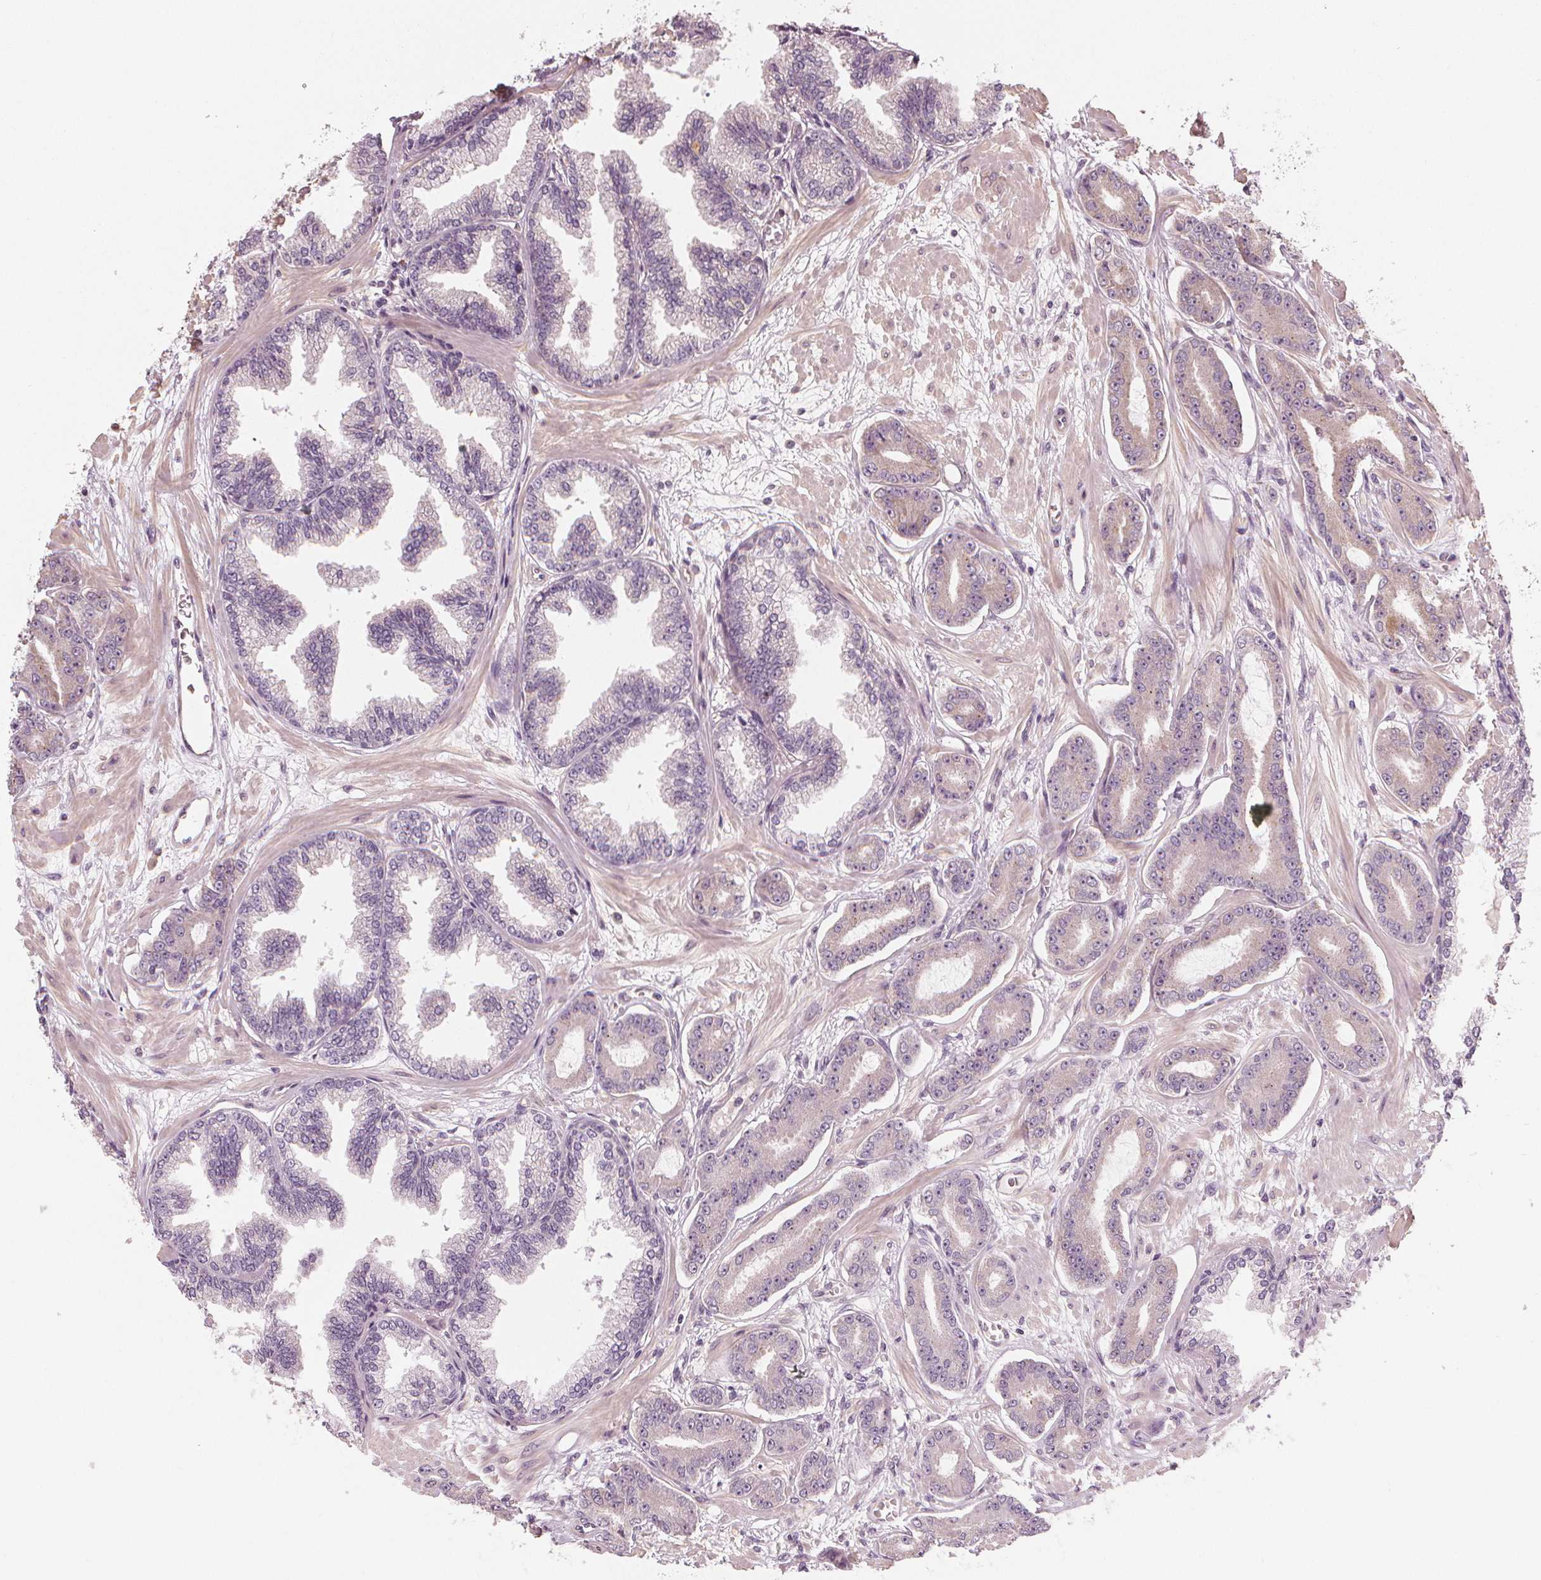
{"staining": {"intensity": "negative", "quantity": "none", "location": "none"}, "tissue": "prostate cancer", "cell_type": "Tumor cells", "image_type": "cancer", "snomed": [{"axis": "morphology", "description": "Adenocarcinoma, Low grade"}, {"axis": "topography", "description": "Prostate"}], "caption": "A micrograph of human prostate cancer (adenocarcinoma (low-grade)) is negative for staining in tumor cells.", "gene": "CLBA1", "patient": {"sex": "male", "age": 64}}